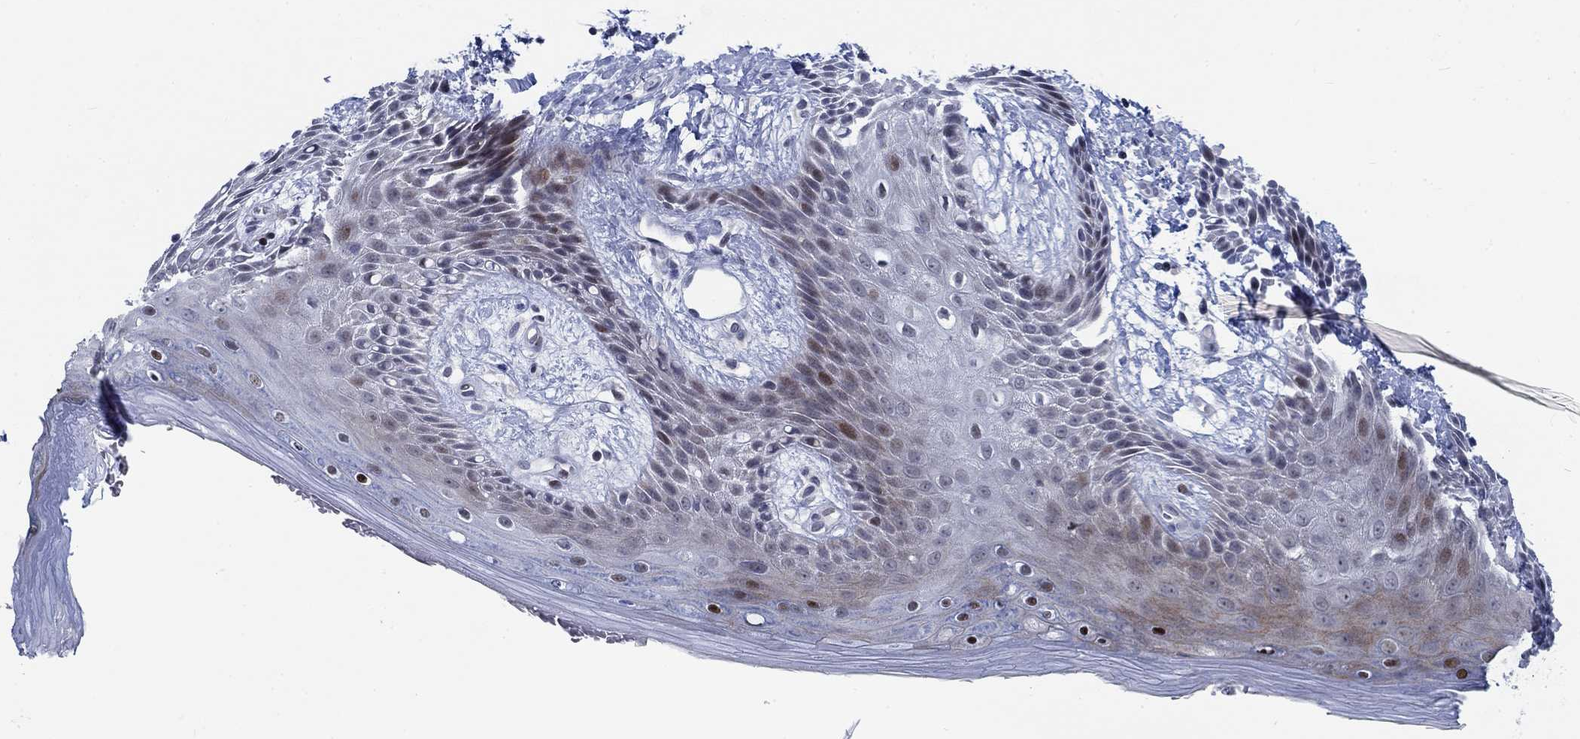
{"staining": {"intensity": "moderate", "quantity": "<25%", "location": "nuclear"}, "tissue": "skin", "cell_type": "Epidermal cells", "image_type": "normal", "snomed": [{"axis": "morphology", "description": "Normal tissue, NOS"}, {"axis": "topography", "description": "Anal"}], "caption": "The immunohistochemical stain shows moderate nuclear positivity in epidermal cells of benign skin. (Brightfield microscopy of DAB IHC at high magnification).", "gene": "NEU3", "patient": {"sex": "male", "age": 36}}